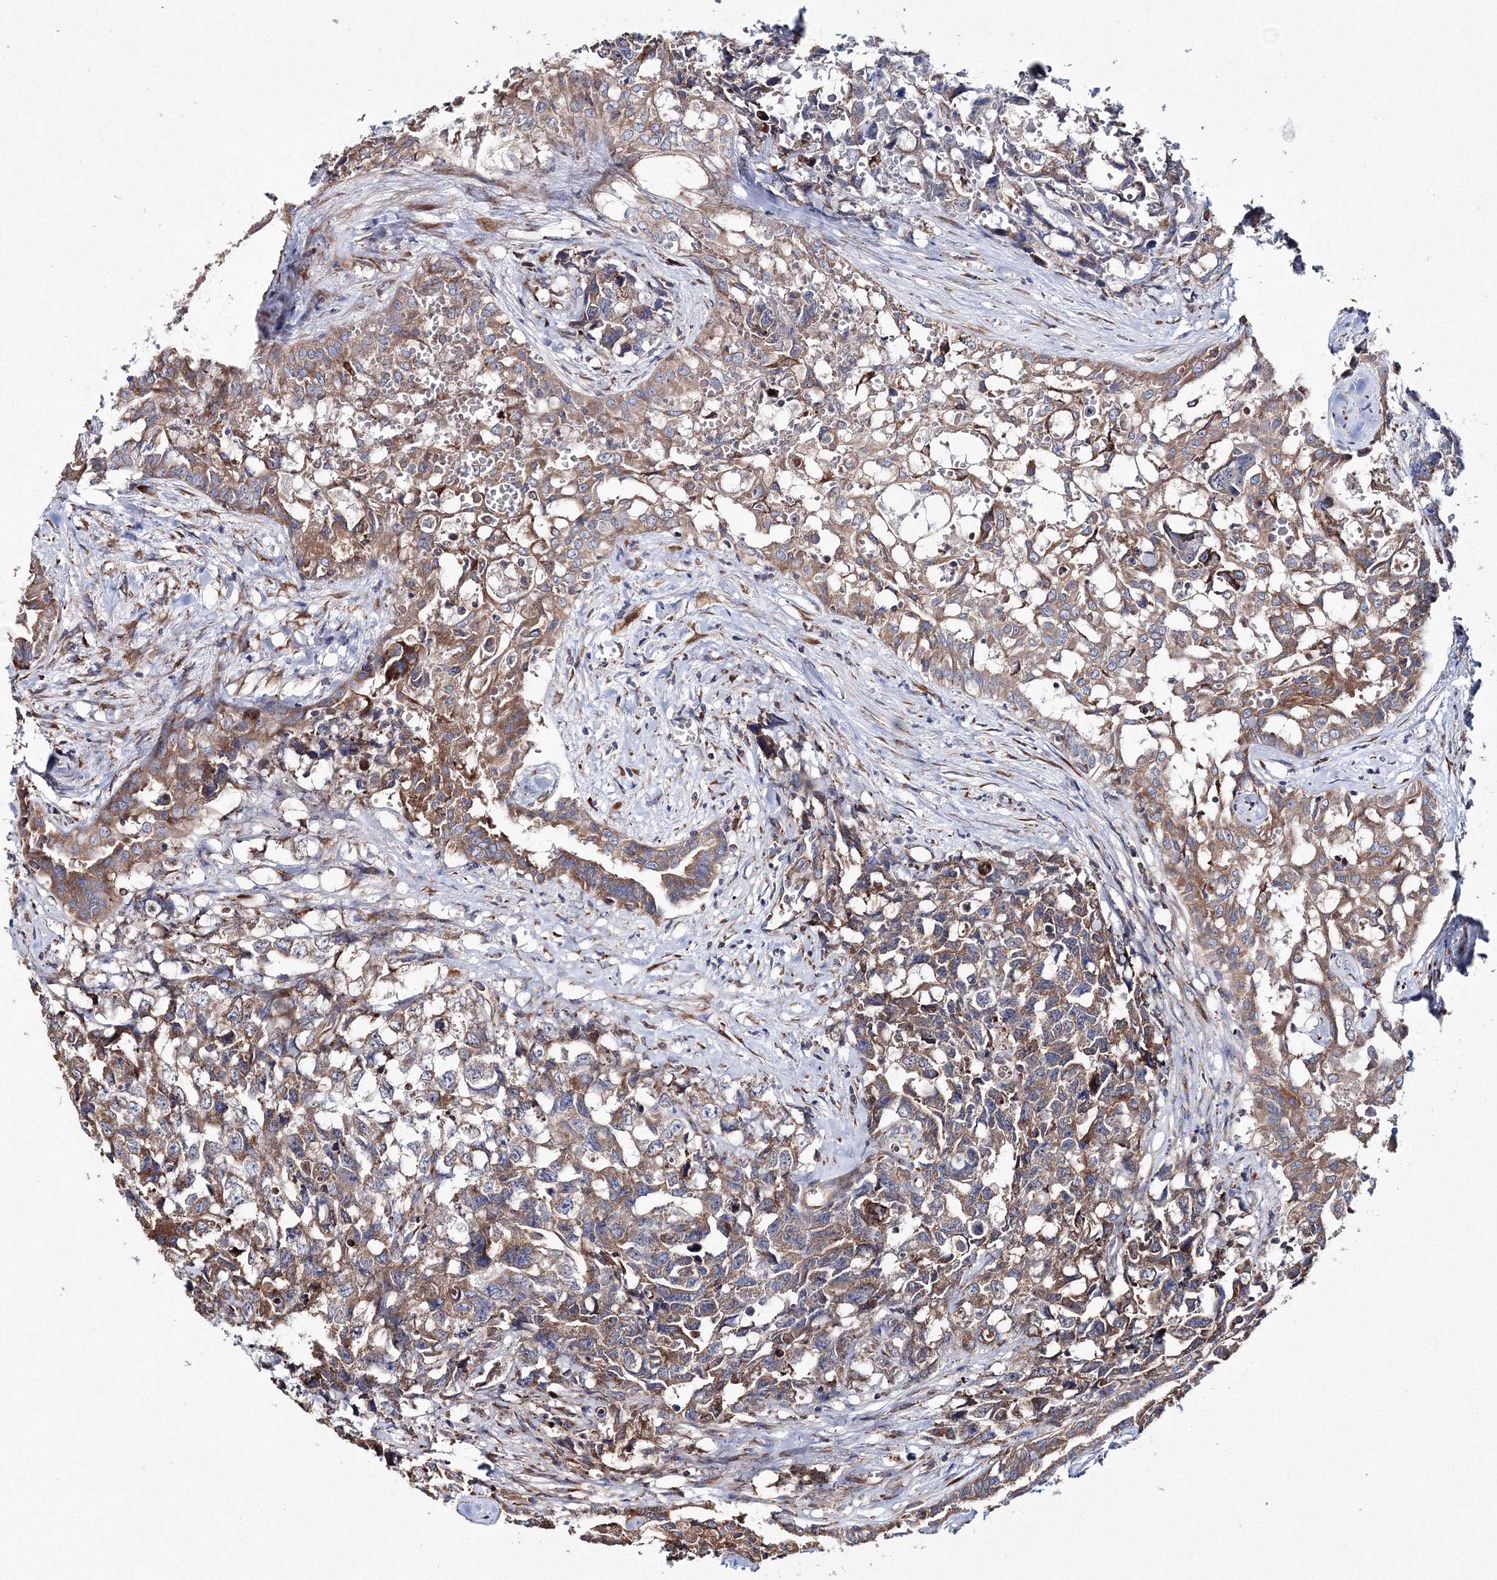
{"staining": {"intensity": "moderate", "quantity": ">75%", "location": "cytoplasmic/membranous"}, "tissue": "testis cancer", "cell_type": "Tumor cells", "image_type": "cancer", "snomed": [{"axis": "morphology", "description": "Carcinoma, Embryonal, NOS"}, {"axis": "topography", "description": "Testis"}], "caption": "This image demonstrates immunohistochemistry (IHC) staining of human embryonal carcinoma (testis), with medium moderate cytoplasmic/membranous staining in about >75% of tumor cells.", "gene": "VPS8", "patient": {"sex": "male", "age": 31}}